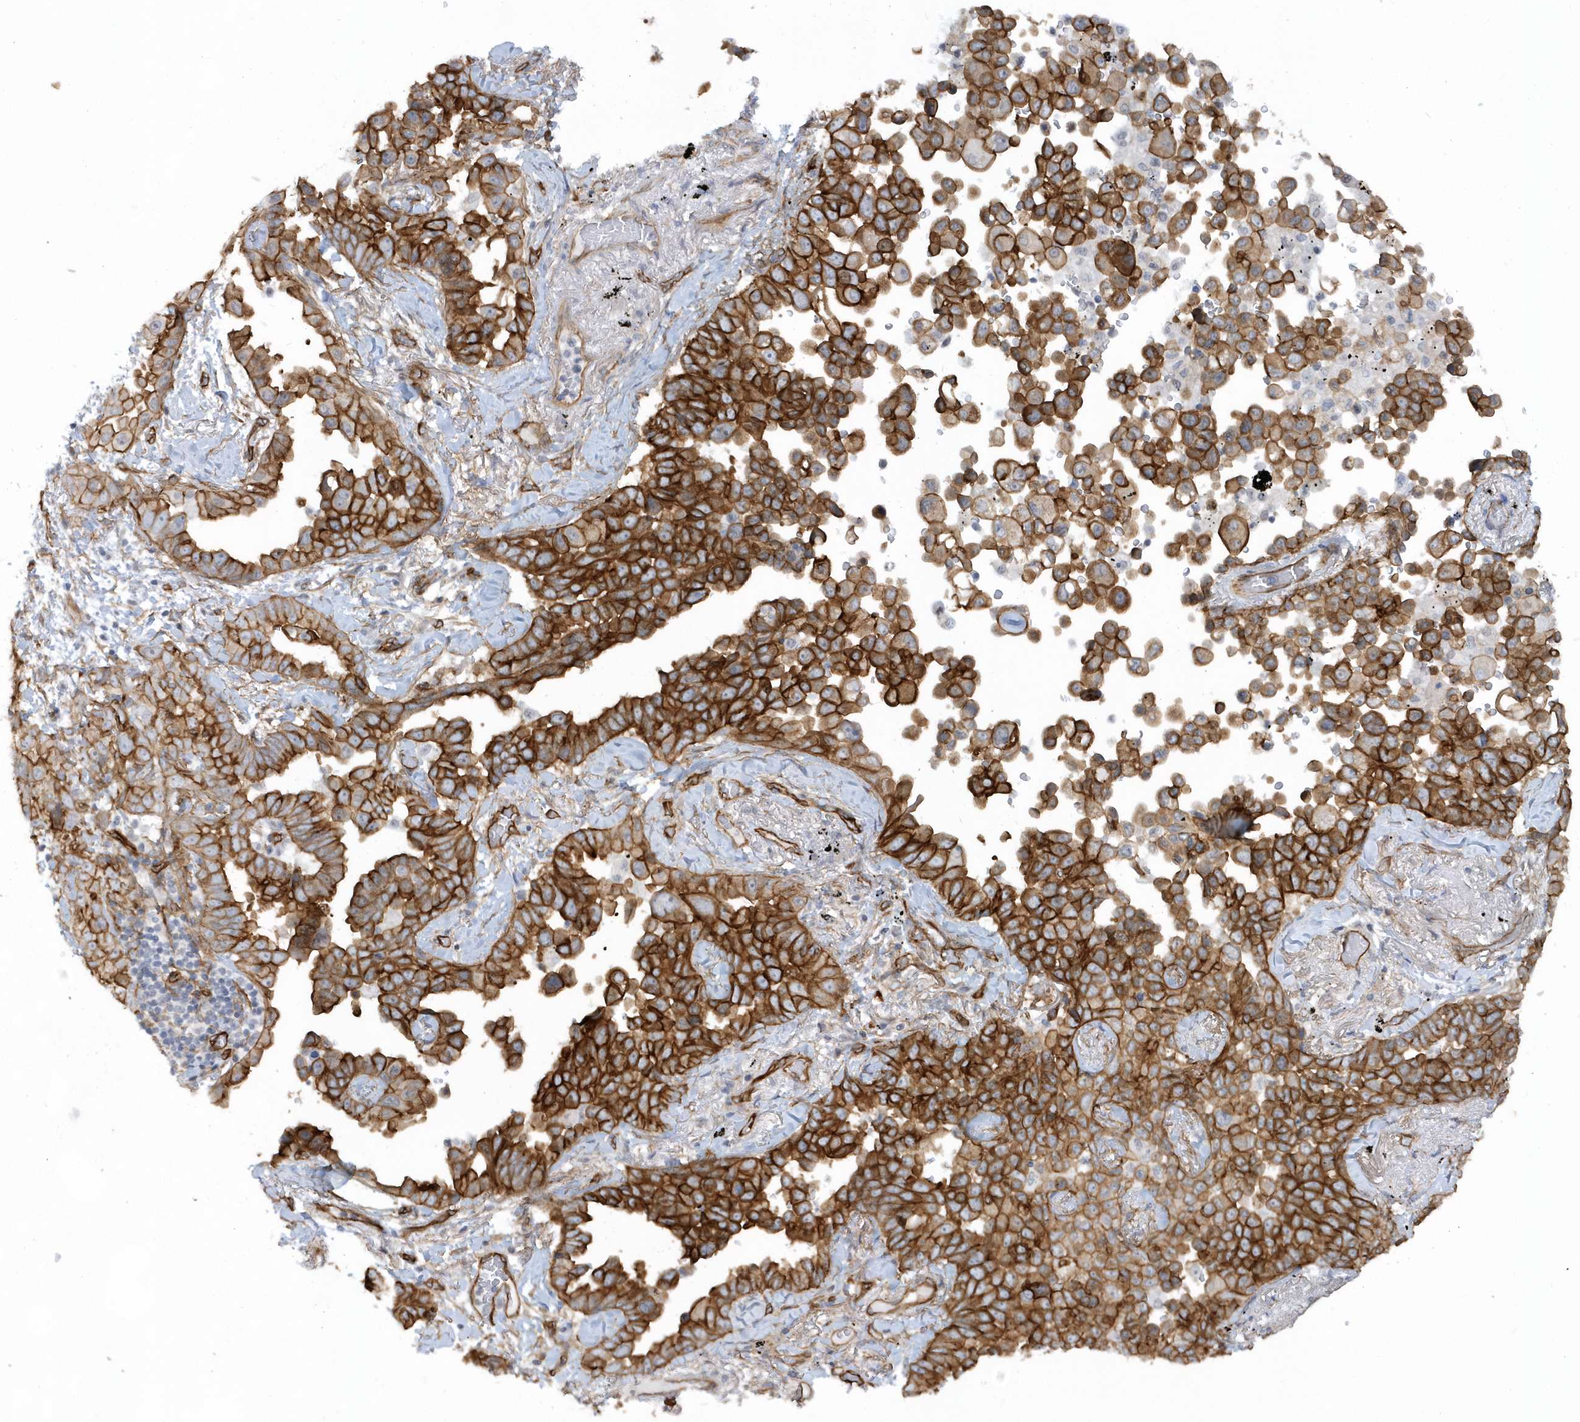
{"staining": {"intensity": "strong", "quantity": "25%-75%", "location": "cytoplasmic/membranous"}, "tissue": "lung cancer", "cell_type": "Tumor cells", "image_type": "cancer", "snomed": [{"axis": "morphology", "description": "Adenocarcinoma, NOS"}, {"axis": "topography", "description": "Lung"}], "caption": "Lung cancer (adenocarcinoma) tissue reveals strong cytoplasmic/membranous expression in approximately 25%-75% of tumor cells", "gene": "RAI14", "patient": {"sex": "female", "age": 67}}